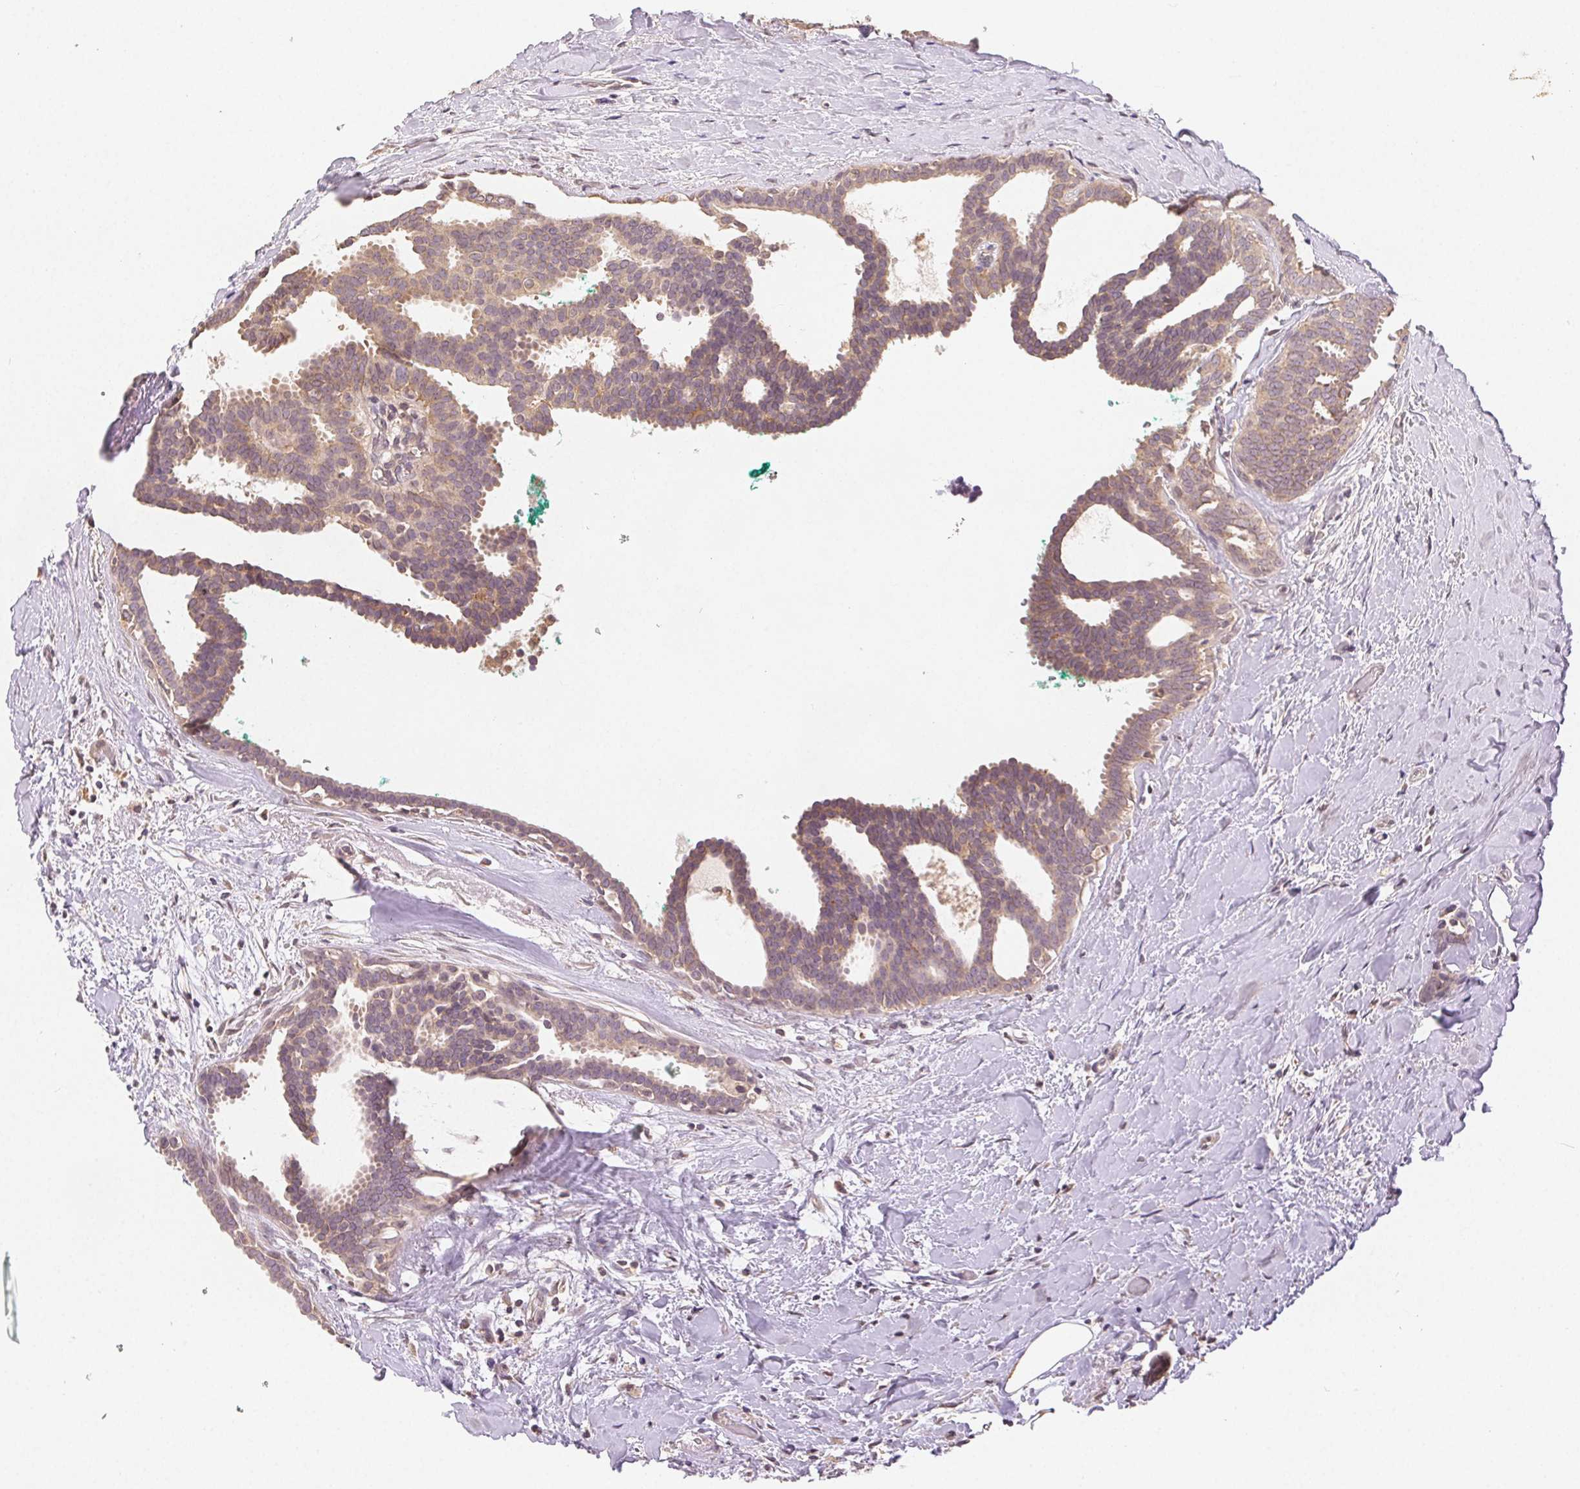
{"staining": {"intensity": "weak", "quantity": ">75%", "location": "cytoplasmic/membranous"}, "tissue": "breast cancer", "cell_type": "Tumor cells", "image_type": "cancer", "snomed": [{"axis": "morphology", "description": "Intraductal carcinoma, in situ"}, {"axis": "morphology", "description": "Duct carcinoma"}, {"axis": "morphology", "description": "Lobular carcinoma, in situ"}, {"axis": "topography", "description": "Breast"}], "caption": "Approximately >75% of tumor cells in breast cancer (intraductal carcinoma,  in situ) show weak cytoplasmic/membranous protein expression as visualized by brown immunohistochemical staining.", "gene": "SEZ6L2", "patient": {"sex": "female", "age": 44}}